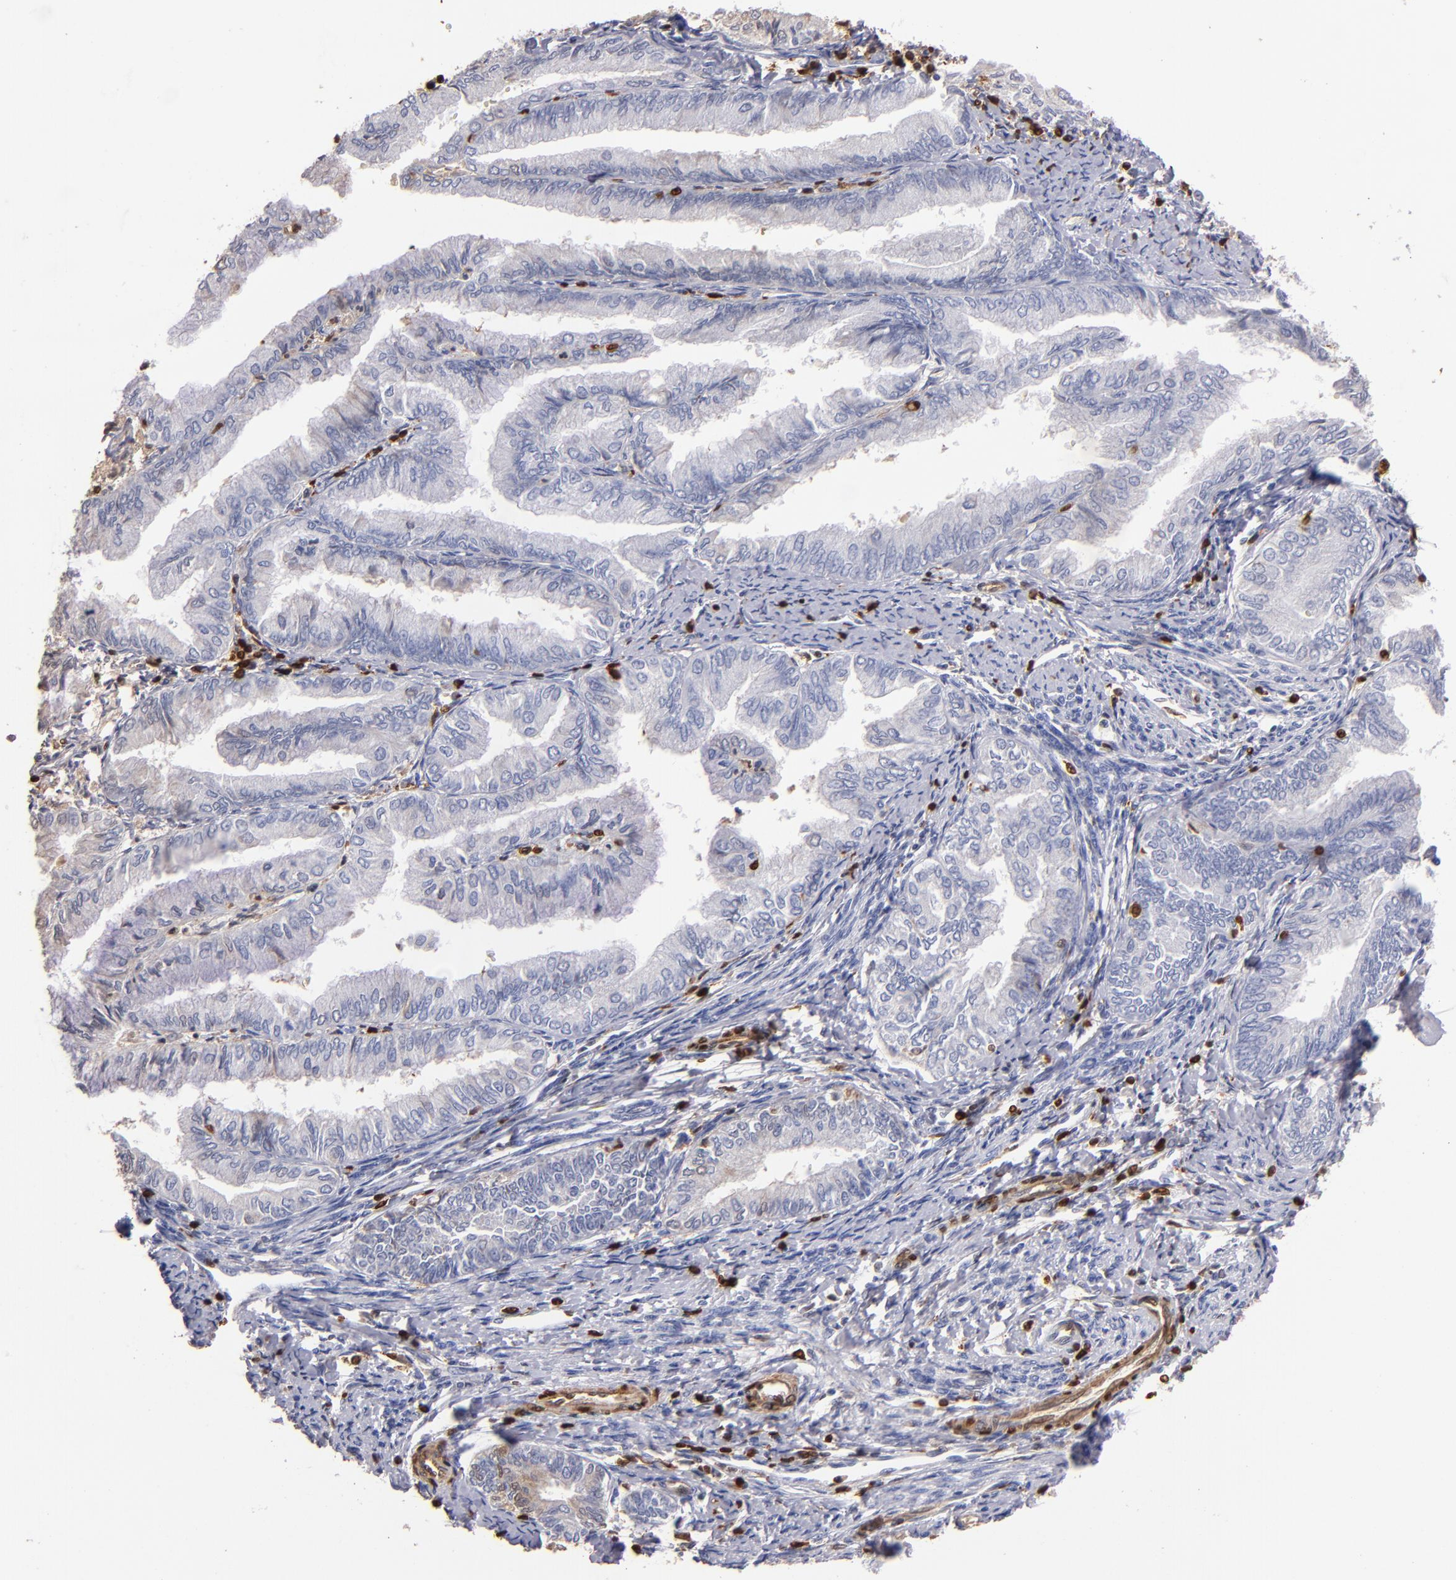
{"staining": {"intensity": "moderate", "quantity": "<25%", "location": "cytoplasmic/membranous,nuclear"}, "tissue": "endometrial cancer", "cell_type": "Tumor cells", "image_type": "cancer", "snomed": [{"axis": "morphology", "description": "Adenocarcinoma, NOS"}, {"axis": "topography", "description": "Endometrium"}], "caption": "DAB immunohistochemical staining of endometrial adenocarcinoma exhibits moderate cytoplasmic/membranous and nuclear protein staining in approximately <25% of tumor cells. The protein of interest is stained brown, and the nuclei are stained in blue (DAB IHC with brightfield microscopy, high magnification).", "gene": "S100A4", "patient": {"sex": "female", "age": 66}}